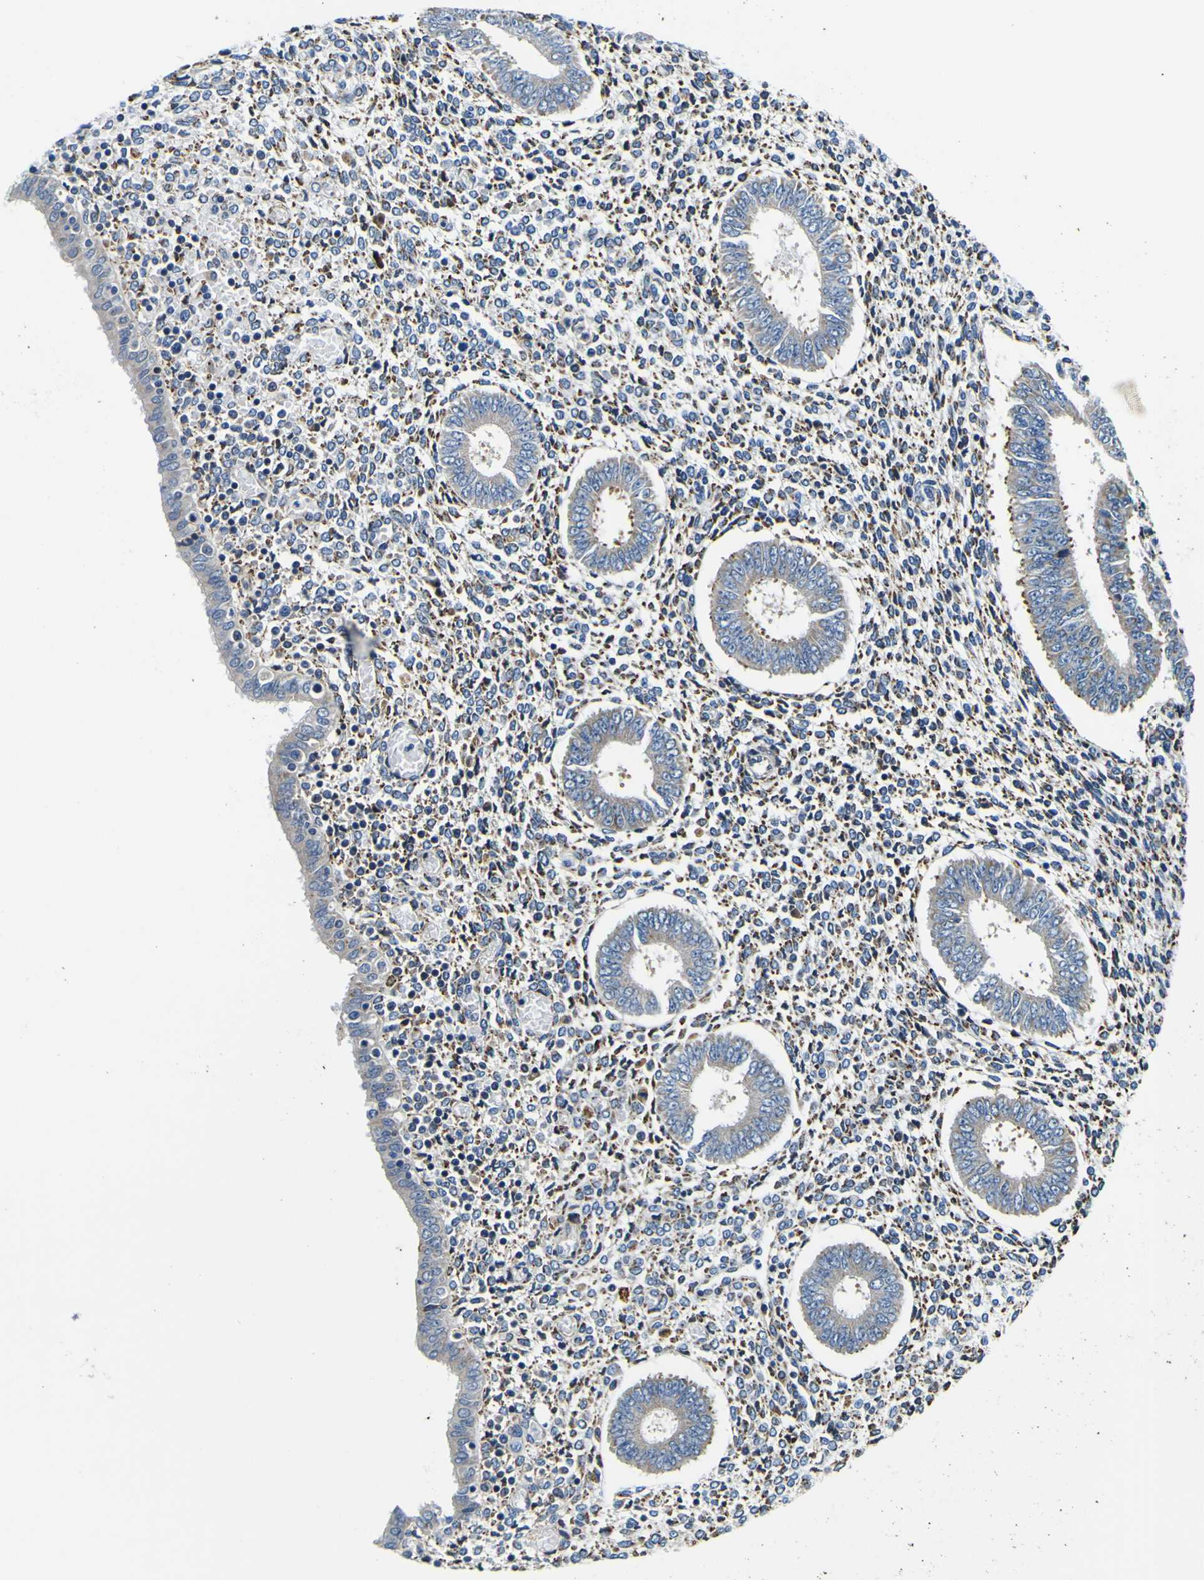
{"staining": {"intensity": "moderate", "quantity": "25%-75%", "location": "cytoplasmic/membranous"}, "tissue": "endometrium", "cell_type": "Cells in endometrial stroma", "image_type": "normal", "snomed": [{"axis": "morphology", "description": "Normal tissue, NOS"}, {"axis": "topography", "description": "Endometrium"}], "caption": "Immunohistochemistry (IHC) (DAB) staining of unremarkable human endometrium exhibits moderate cytoplasmic/membranous protein staining in approximately 25%-75% of cells in endometrial stroma.", "gene": "NLRP3", "patient": {"sex": "female", "age": 35}}